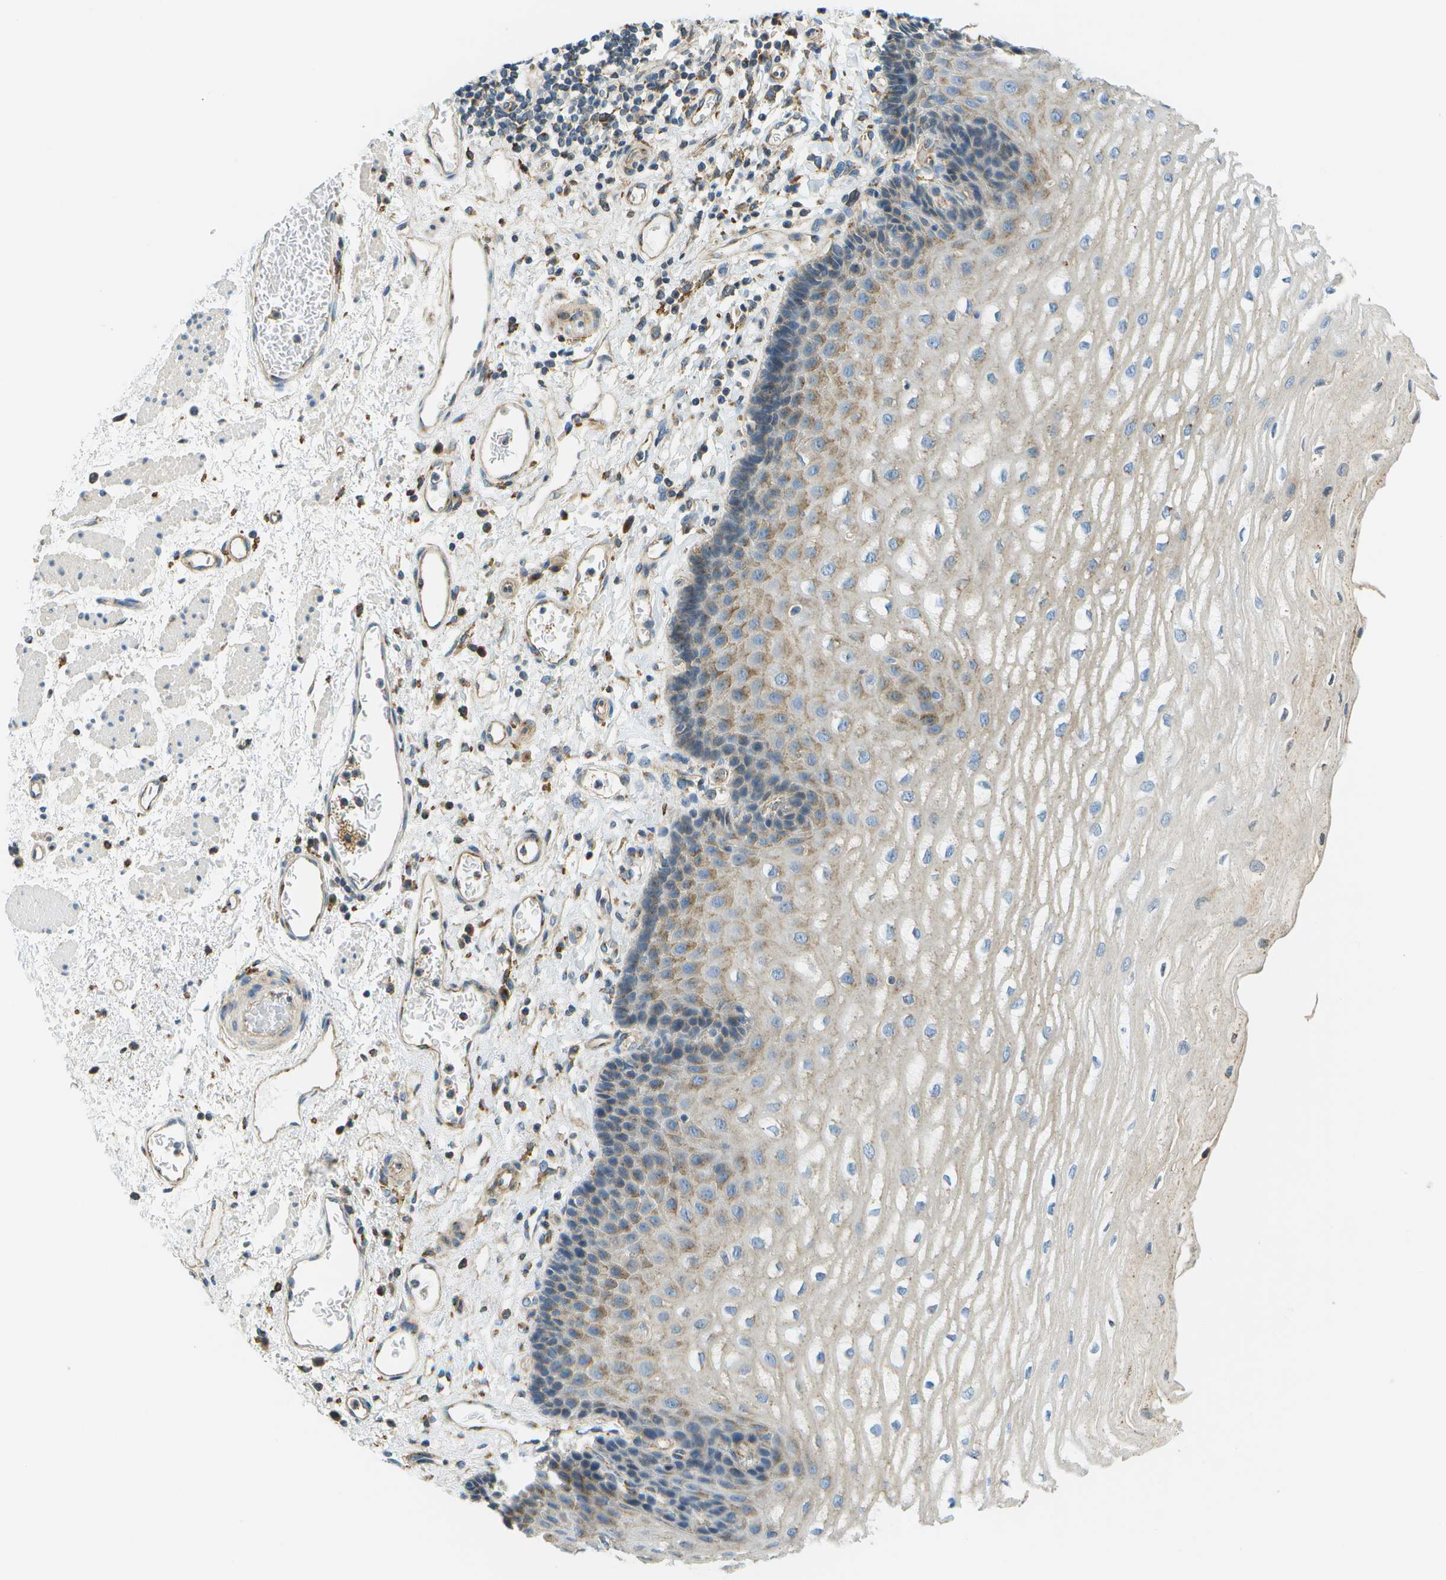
{"staining": {"intensity": "moderate", "quantity": "<25%", "location": "cytoplasmic/membranous"}, "tissue": "esophagus", "cell_type": "Squamous epithelial cells", "image_type": "normal", "snomed": [{"axis": "morphology", "description": "Normal tissue, NOS"}, {"axis": "topography", "description": "Esophagus"}], "caption": "This histopathology image shows immunohistochemistry staining of normal human esophagus, with low moderate cytoplasmic/membranous staining in approximately <25% of squamous epithelial cells.", "gene": "CLTC", "patient": {"sex": "male", "age": 54}}